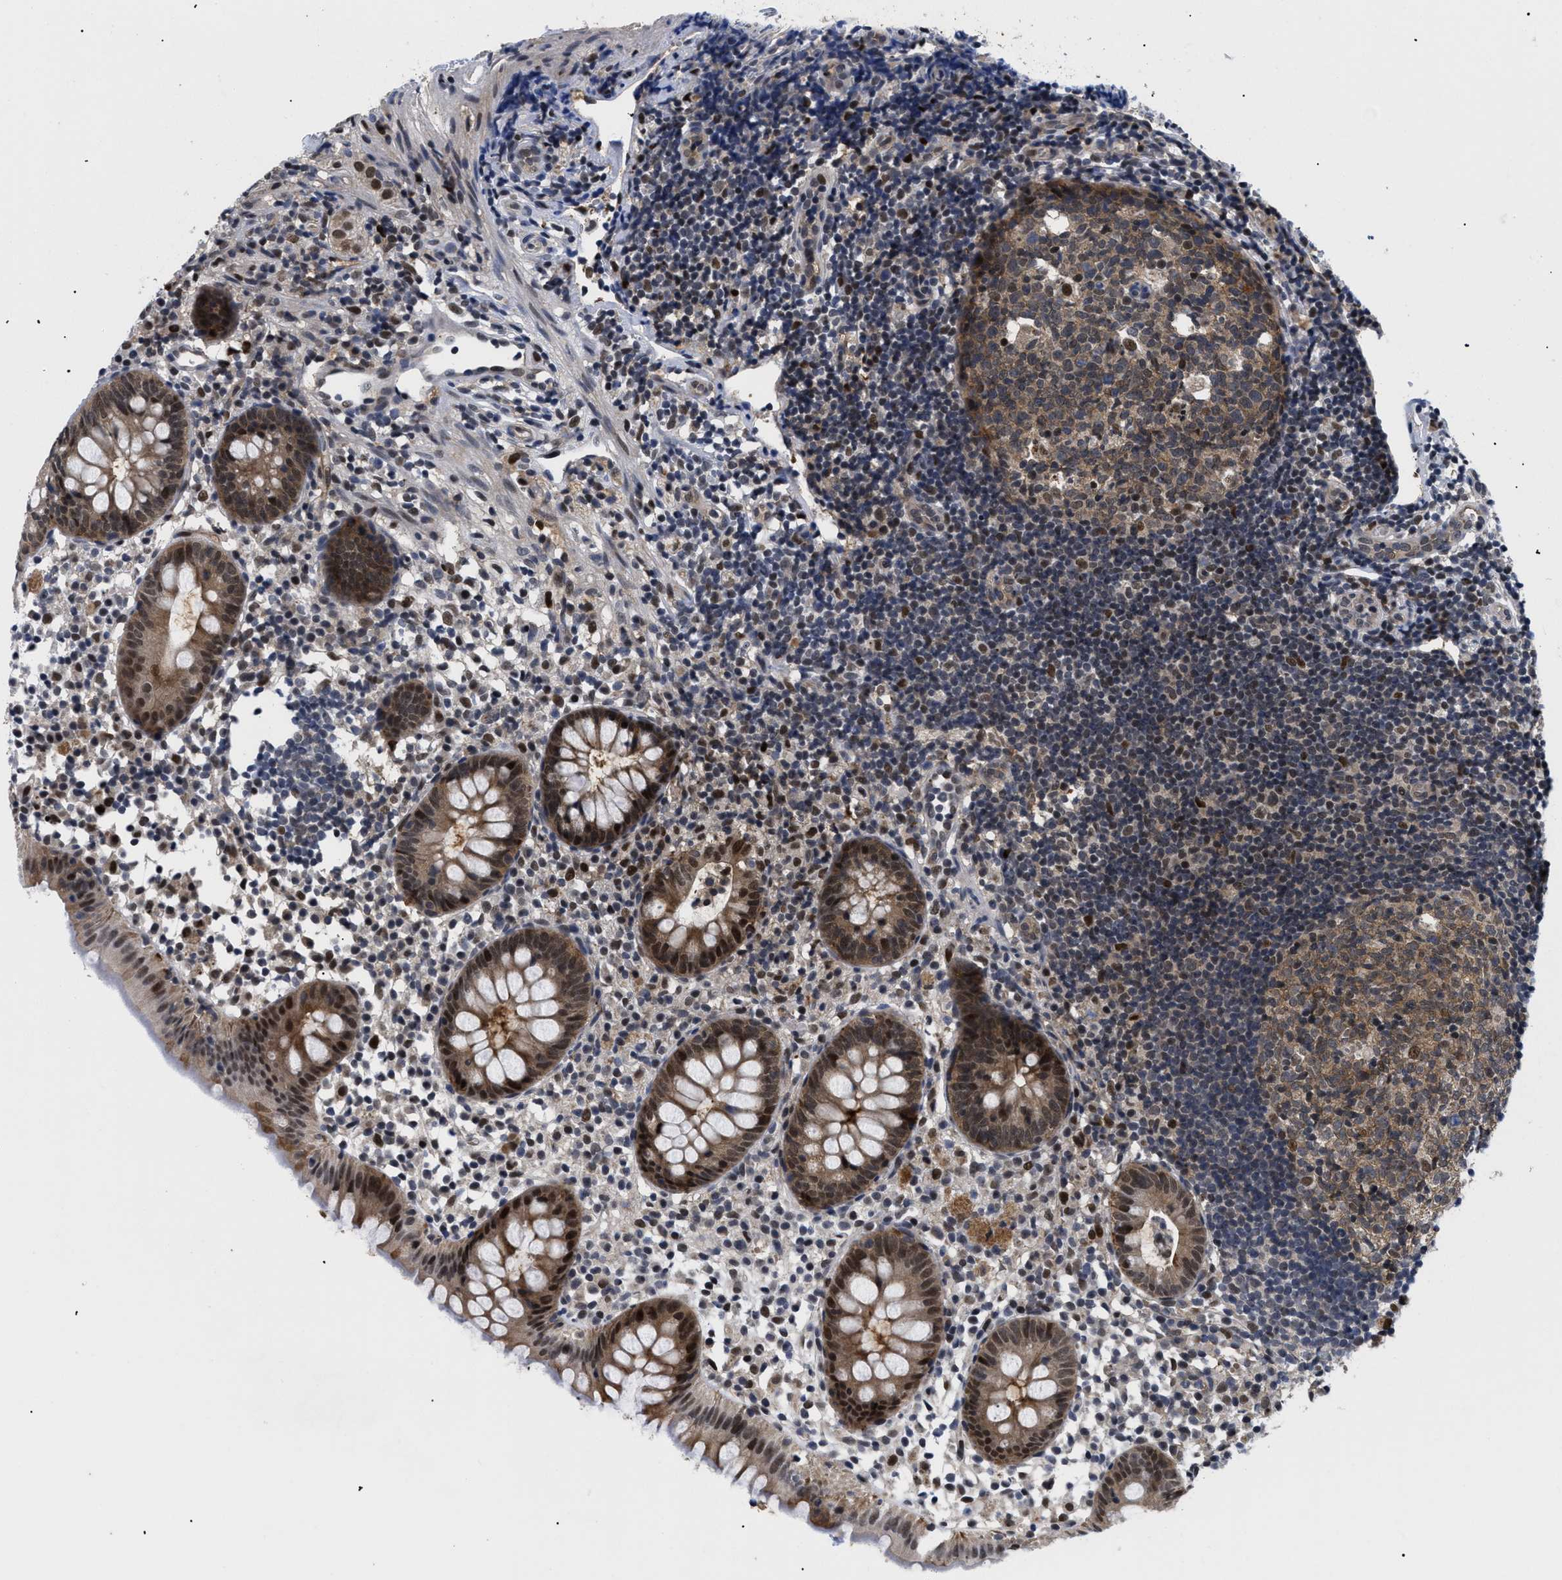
{"staining": {"intensity": "strong", "quantity": ">75%", "location": "cytoplasmic/membranous,nuclear"}, "tissue": "appendix", "cell_type": "Glandular cells", "image_type": "normal", "snomed": [{"axis": "morphology", "description": "Normal tissue, NOS"}, {"axis": "topography", "description": "Appendix"}], "caption": "Immunohistochemical staining of unremarkable human appendix displays strong cytoplasmic/membranous,nuclear protein staining in approximately >75% of glandular cells.", "gene": "SLC29A2", "patient": {"sex": "female", "age": 20}}